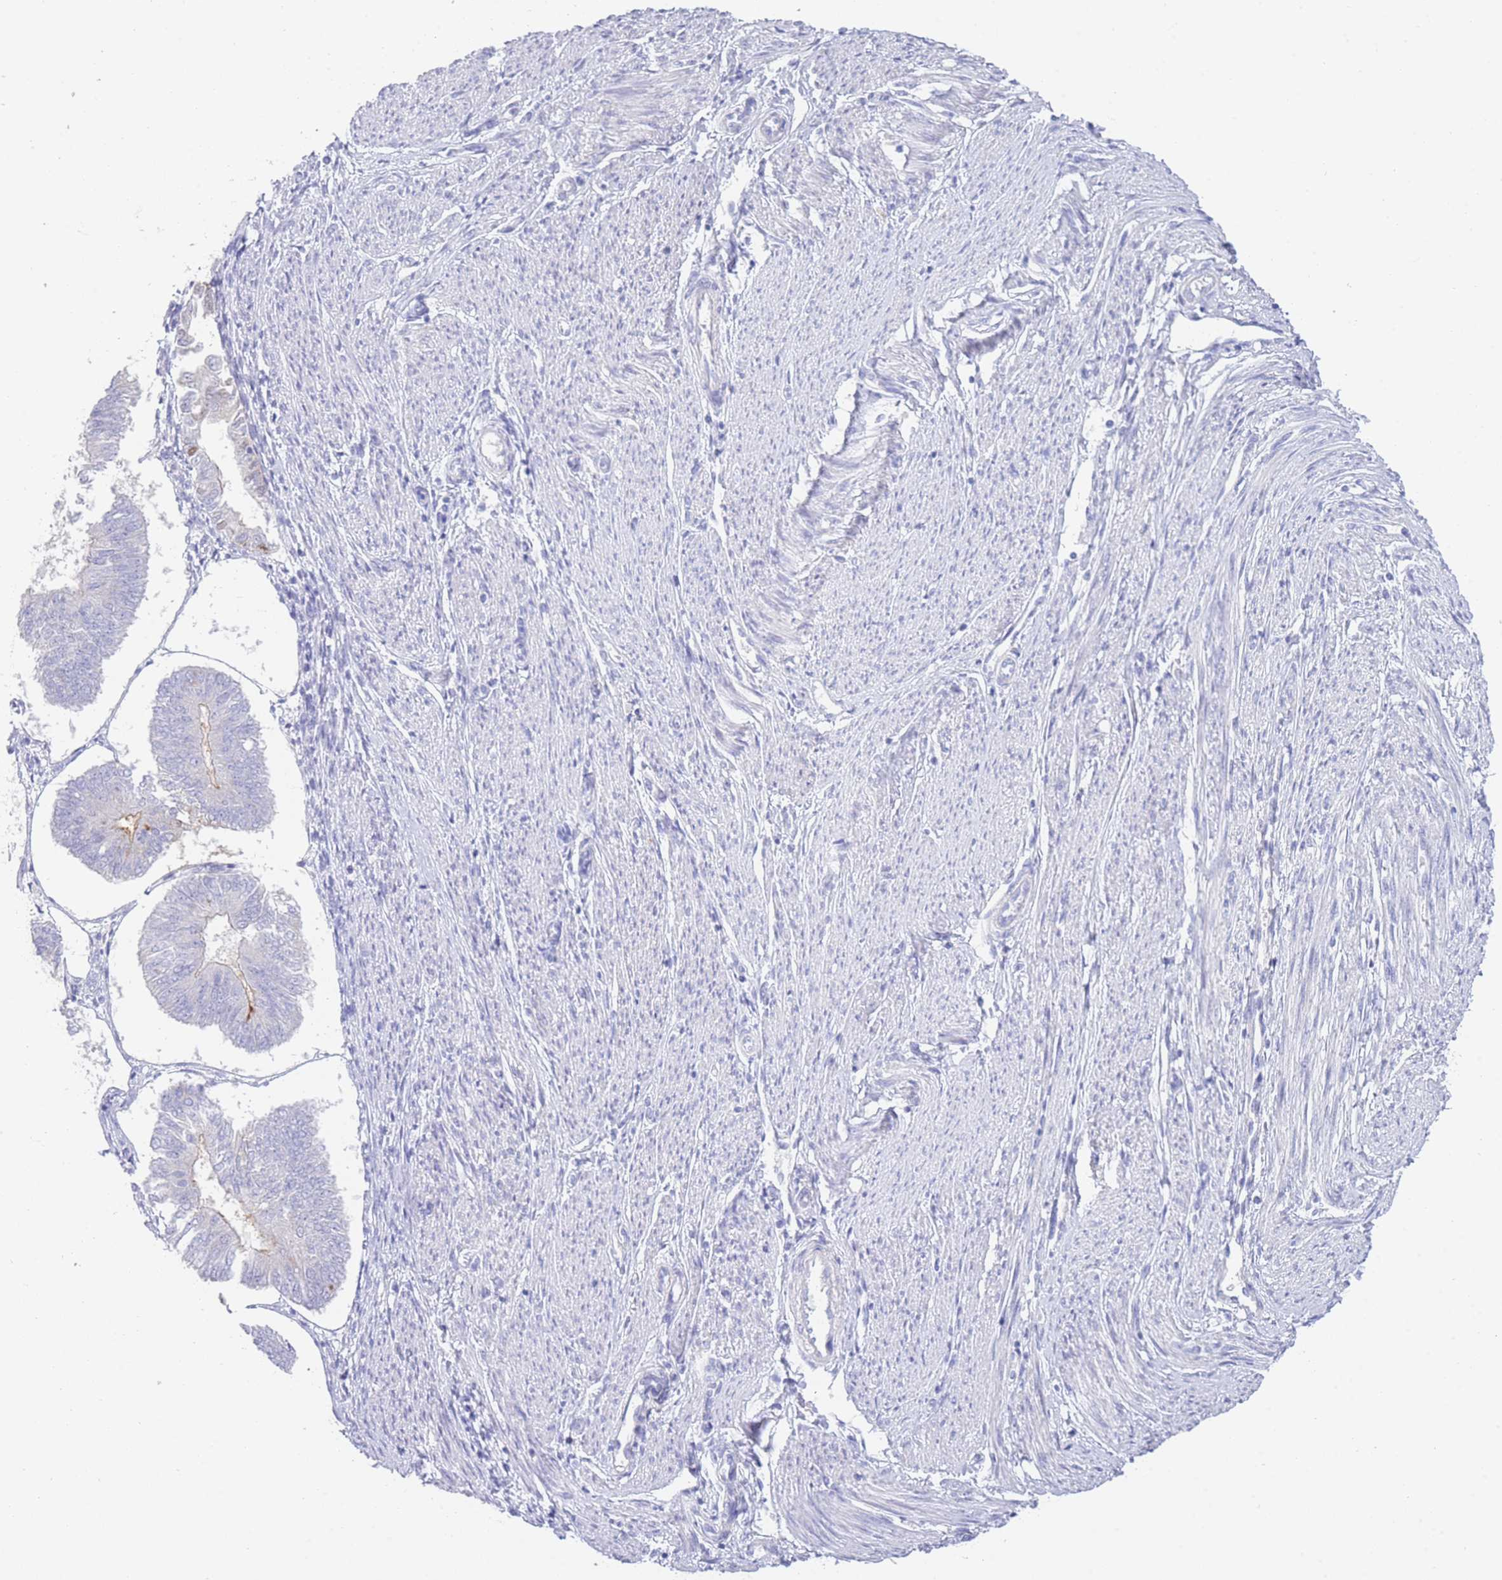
{"staining": {"intensity": "negative", "quantity": "none", "location": "none"}, "tissue": "endometrial cancer", "cell_type": "Tumor cells", "image_type": "cancer", "snomed": [{"axis": "morphology", "description": "Adenocarcinoma, NOS"}, {"axis": "topography", "description": "Endometrium"}], "caption": "Endometrial adenocarcinoma was stained to show a protein in brown. There is no significant staining in tumor cells.", "gene": "LRRC37A", "patient": {"sex": "female", "age": 58}}